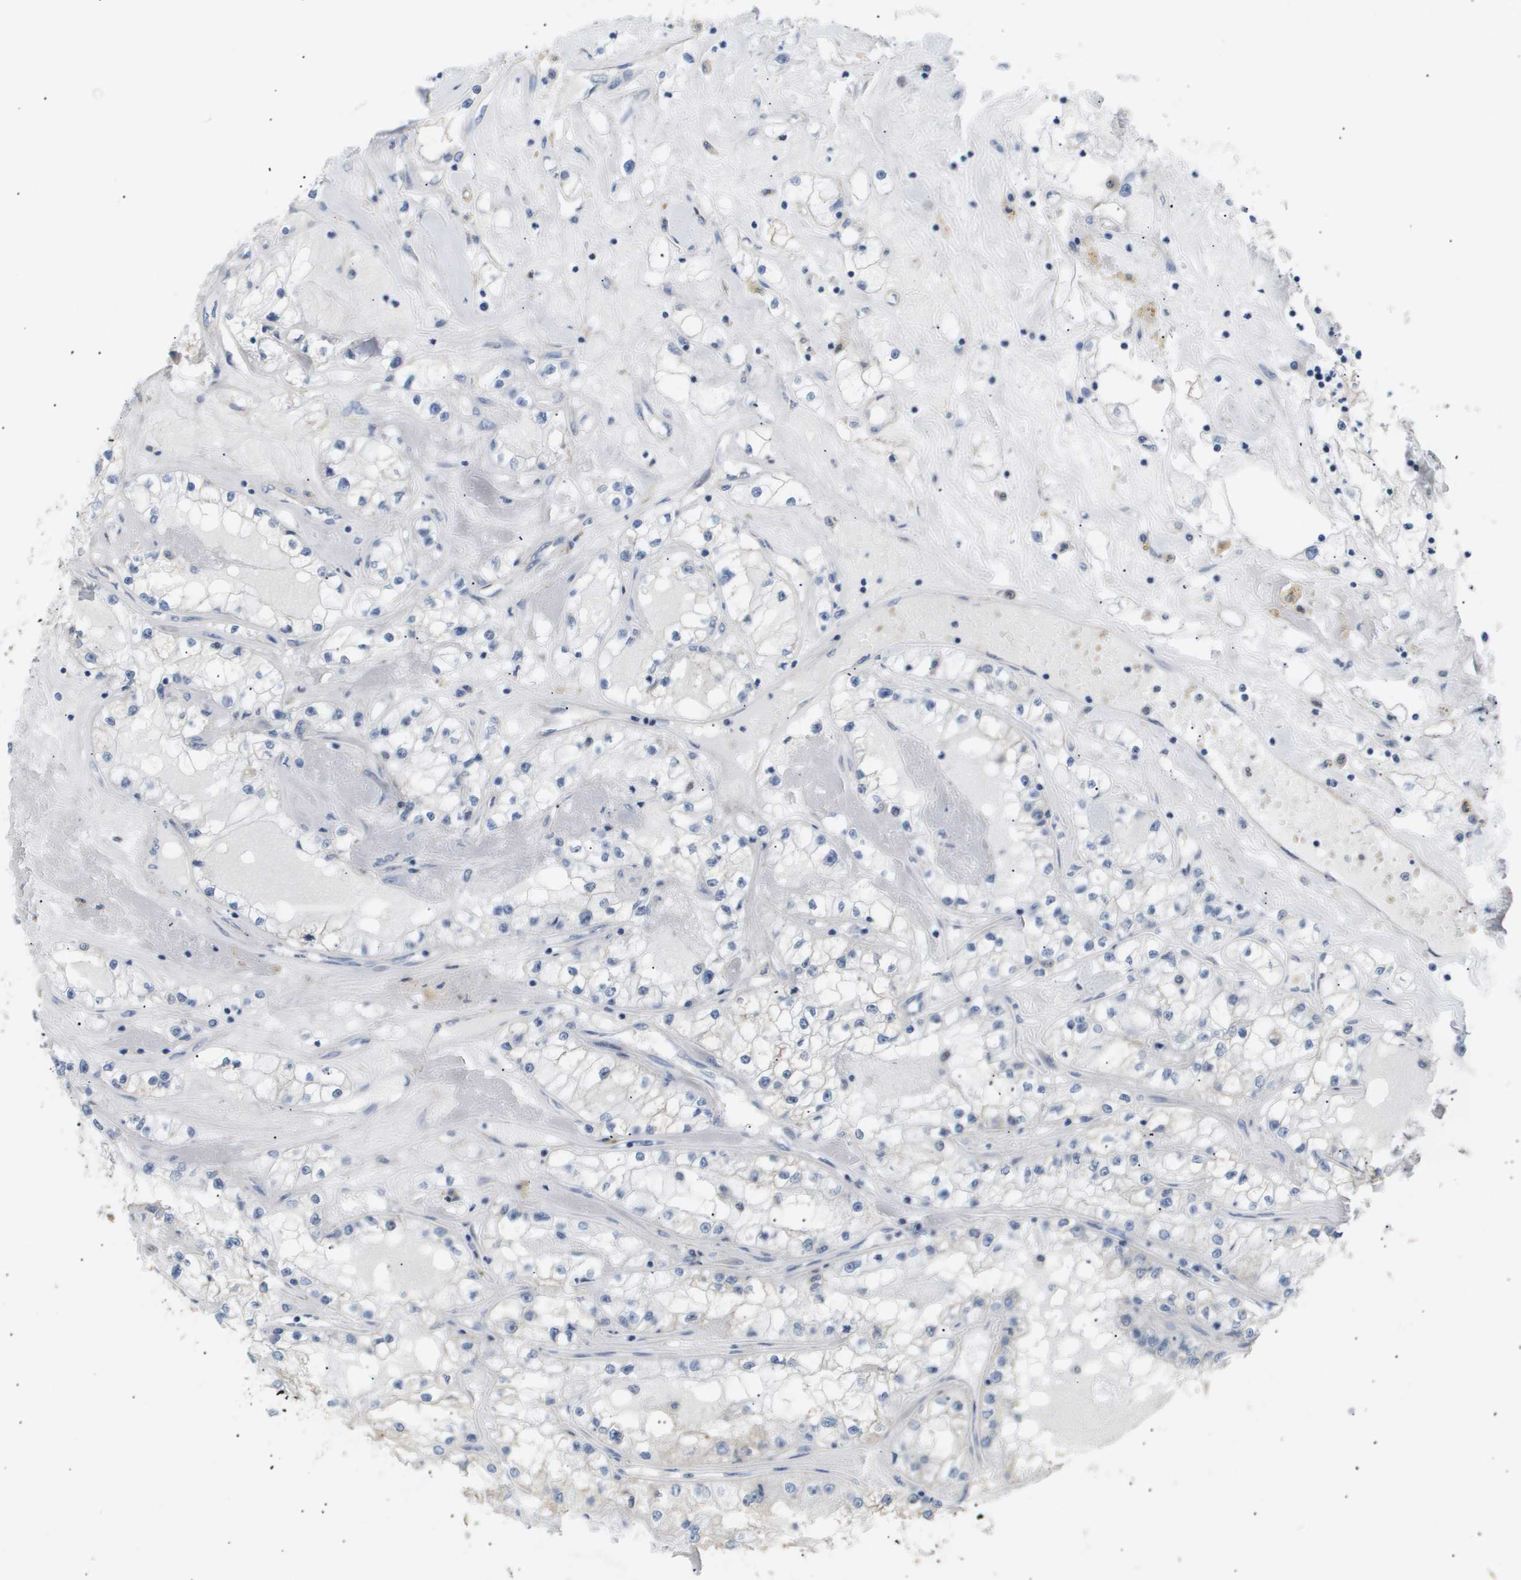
{"staining": {"intensity": "negative", "quantity": "none", "location": "none"}, "tissue": "renal cancer", "cell_type": "Tumor cells", "image_type": "cancer", "snomed": [{"axis": "morphology", "description": "Adenocarcinoma, NOS"}, {"axis": "topography", "description": "Kidney"}], "caption": "Immunohistochemical staining of human renal adenocarcinoma shows no significant expression in tumor cells. (DAB IHC with hematoxylin counter stain).", "gene": "AKR1A1", "patient": {"sex": "male", "age": 56}}